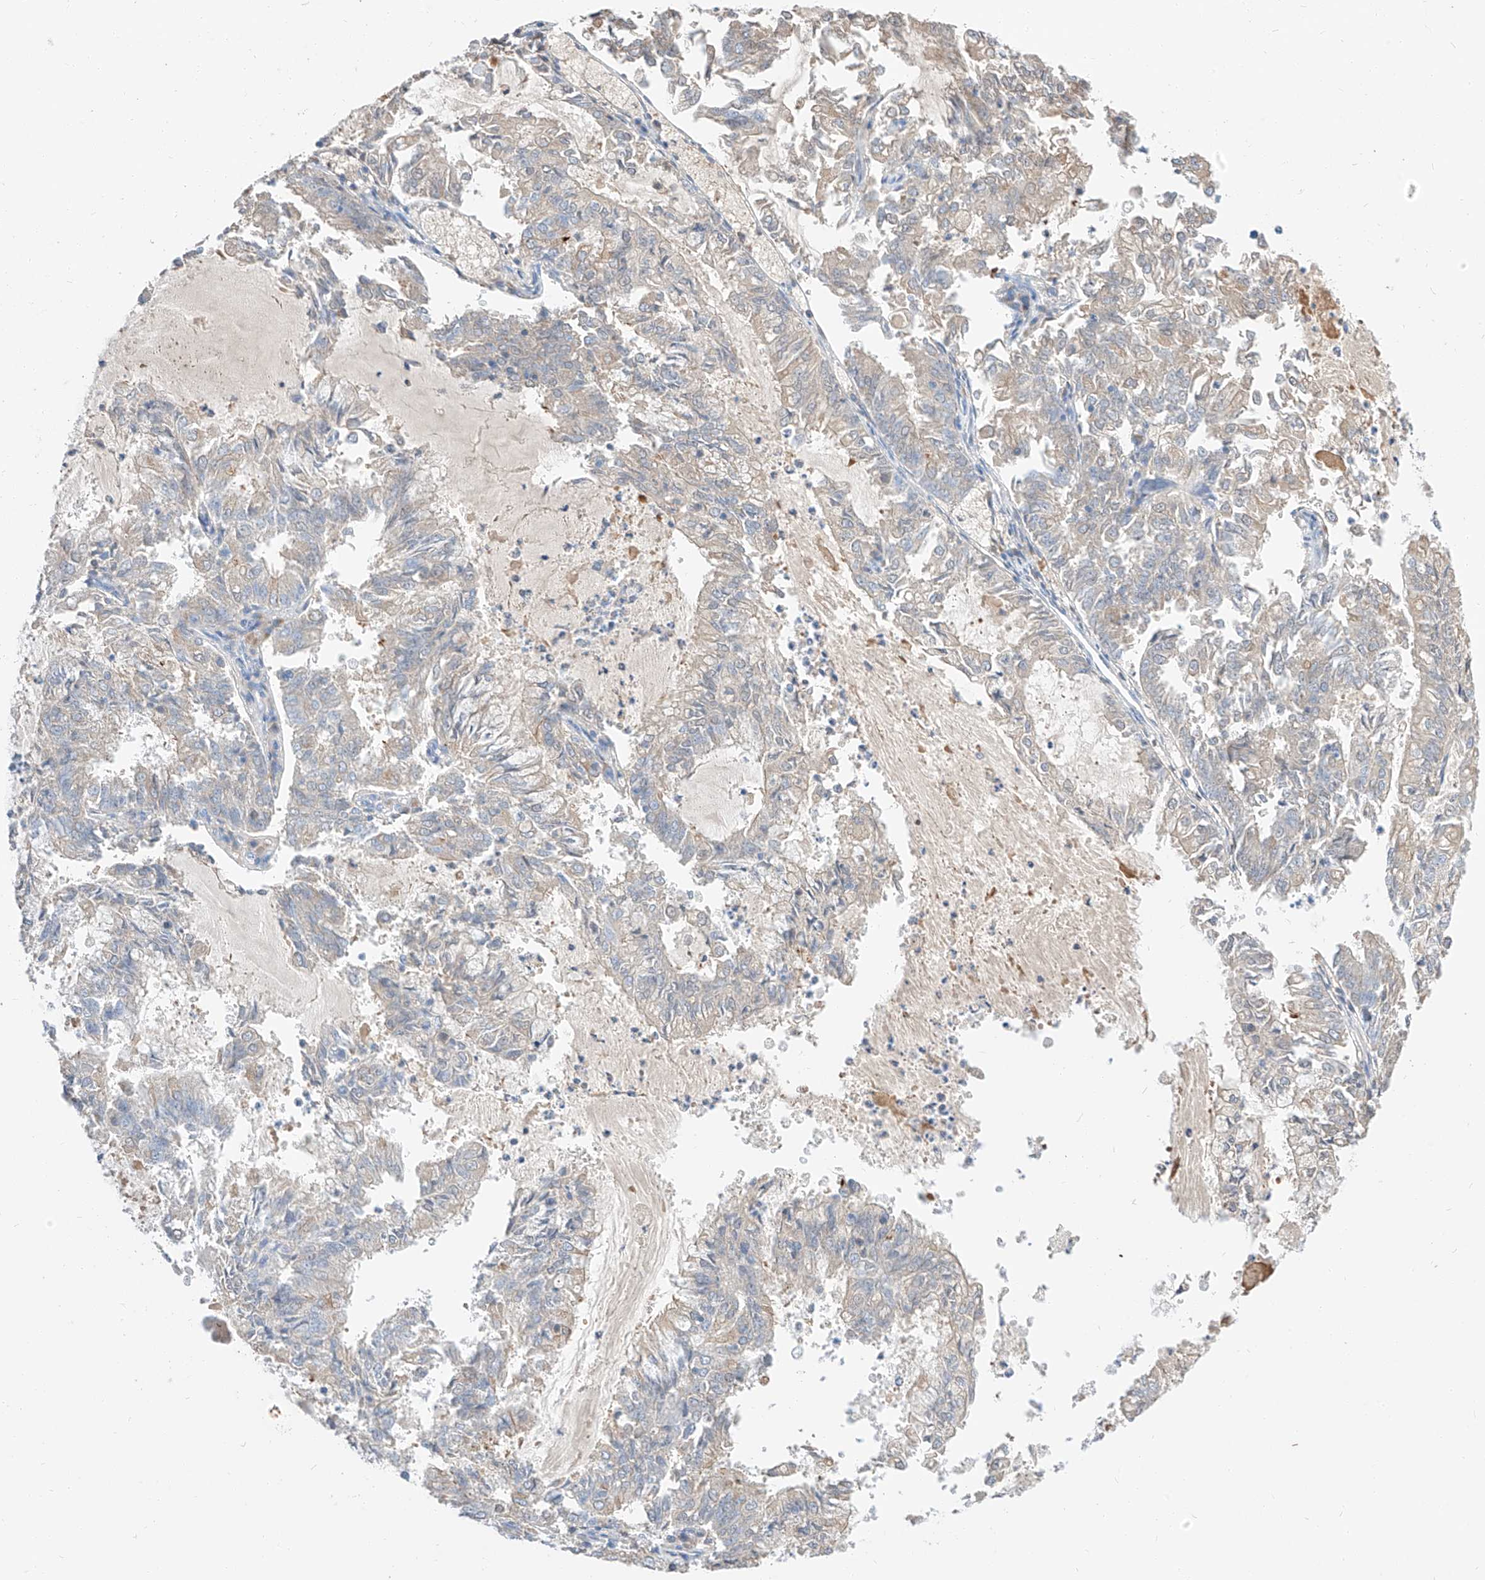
{"staining": {"intensity": "negative", "quantity": "none", "location": "none"}, "tissue": "endometrial cancer", "cell_type": "Tumor cells", "image_type": "cancer", "snomed": [{"axis": "morphology", "description": "Adenocarcinoma, NOS"}, {"axis": "topography", "description": "Endometrium"}], "caption": "Tumor cells are negative for protein expression in human endometrial cancer.", "gene": "MAP7", "patient": {"sex": "female", "age": 57}}